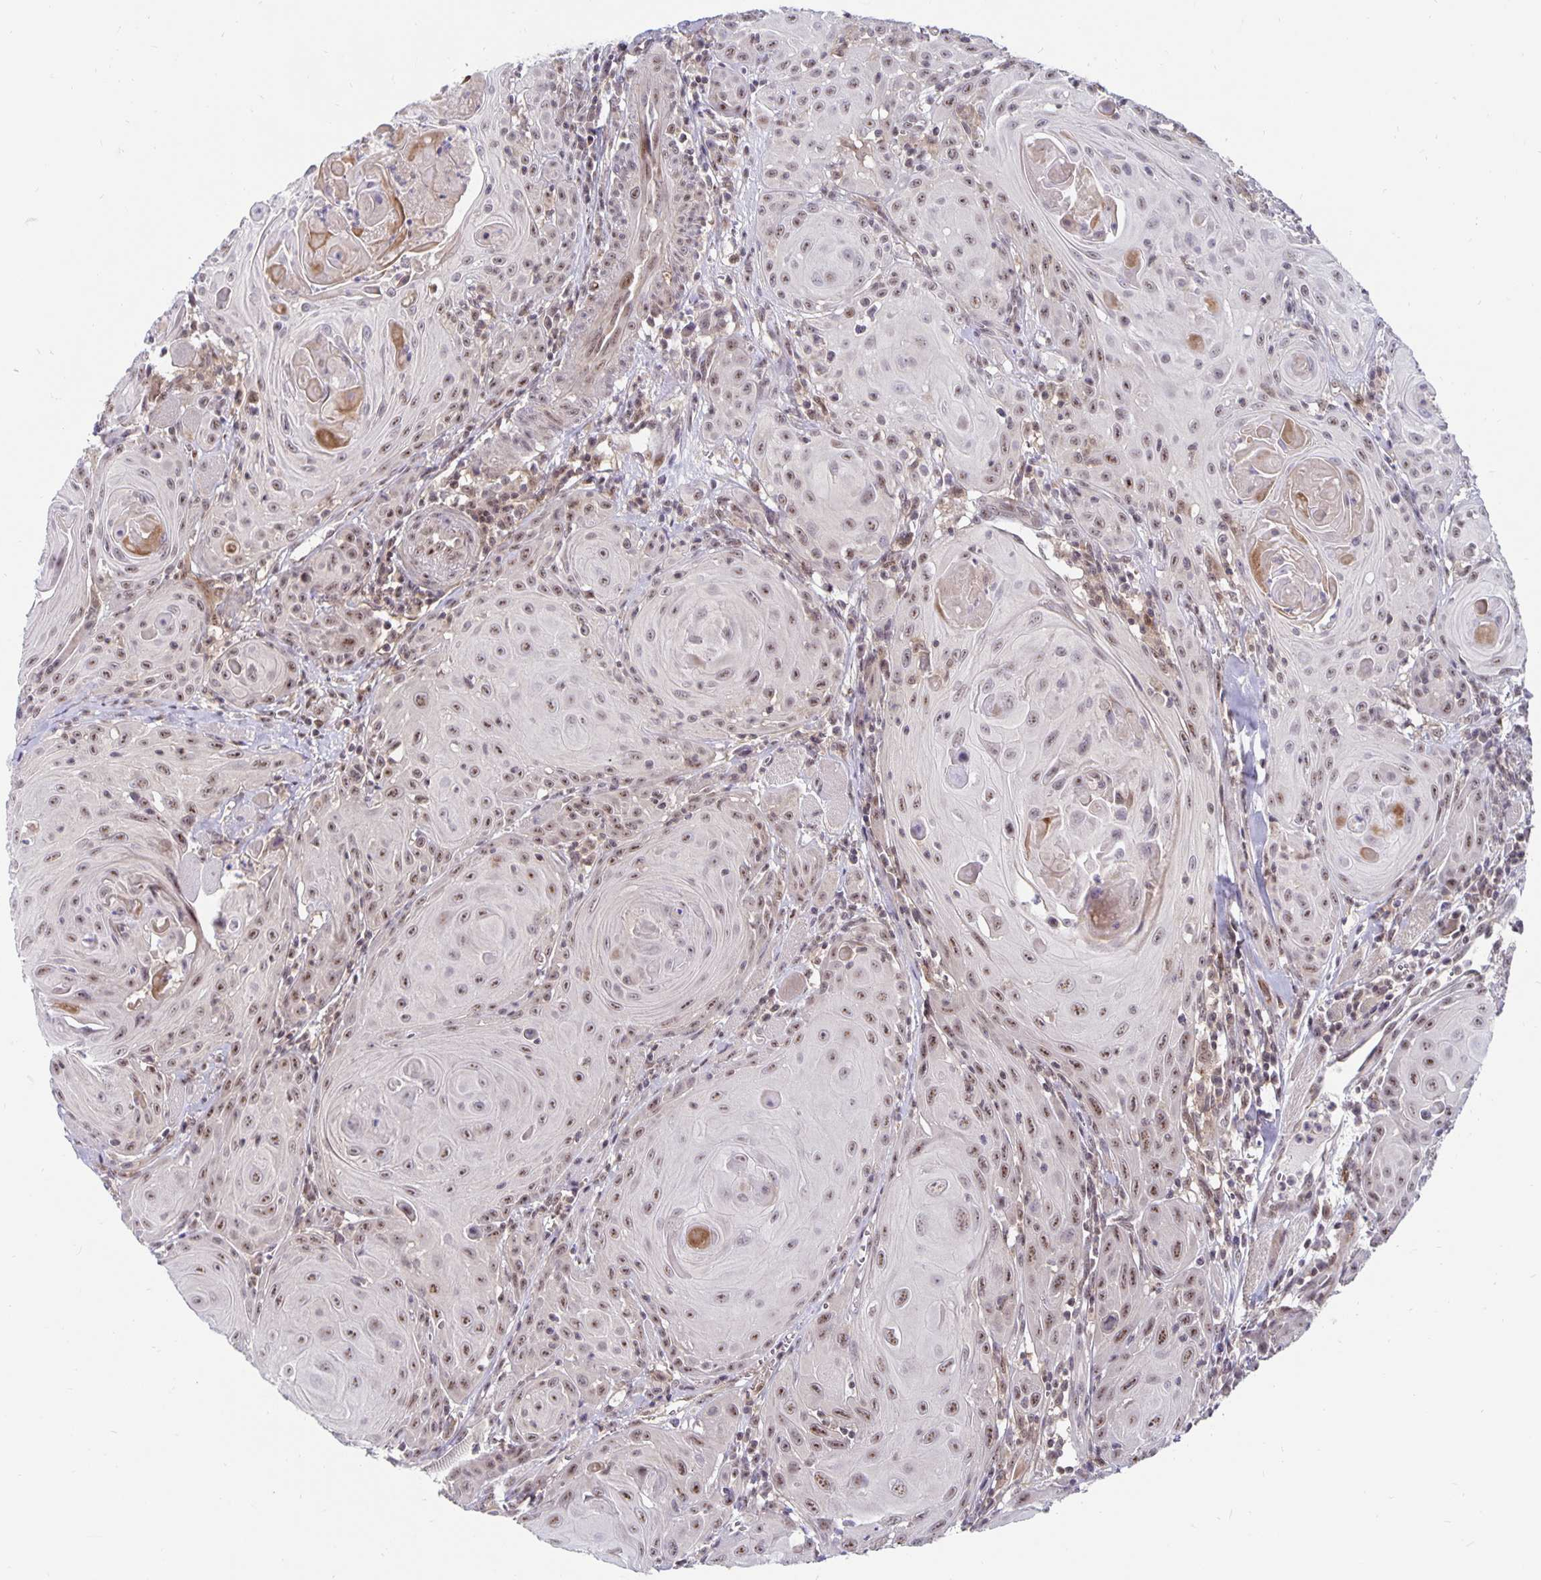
{"staining": {"intensity": "weak", "quantity": ">75%", "location": "nuclear"}, "tissue": "head and neck cancer", "cell_type": "Tumor cells", "image_type": "cancer", "snomed": [{"axis": "morphology", "description": "Squamous cell carcinoma, NOS"}, {"axis": "topography", "description": "Head-Neck"}], "caption": "DAB immunohistochemical staining of human head and neck cancer (squamous cell carcinoma) reveals weak nuclear protein expression in about >75% of tumor cells. Nuclei are stained in blue.", "gene": "EXOC6B", "patient": {"sex": "female", "age": 80}}